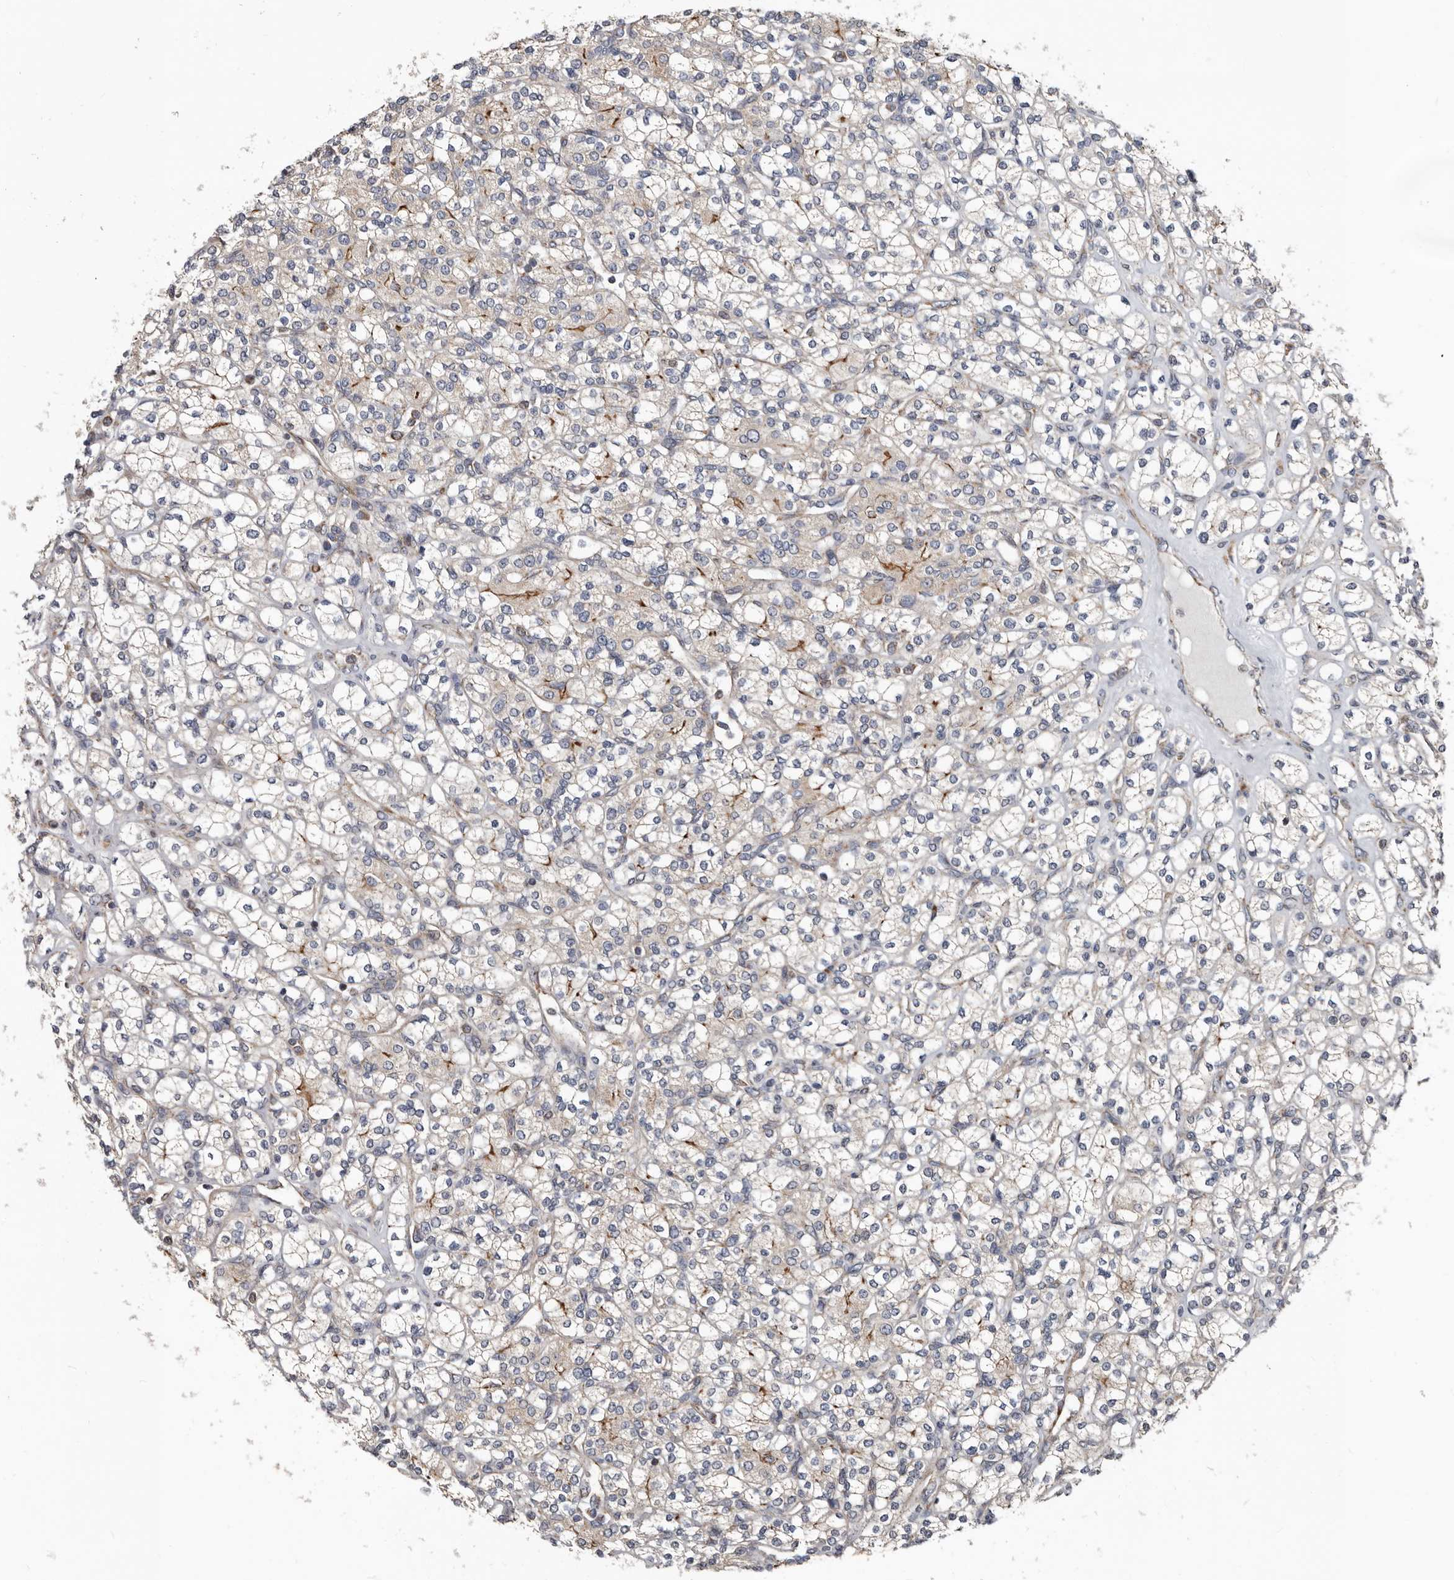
{"staining": {"intensity": "weak", "quantity": "<25%", "location": "cytoplasmic/membranous"}, "tissue": "renal cancer", "cell_type": "Tumor cells", "image_type": "cancer", "snomed": [{"axis": "morphology", "description": "Adenocarcinoma, NOS"}, {"axis": "topography", "description": "Kidney"}], "caption": "Photomicrograph shows no significant protein expression in tumor cells of renal adenocarcinoma. (DAB (3,3'-diaminobenzidine) immunohistochemistry (IHC) with hematoxylin counter stain).", "gene": "MRPL18", "patient": {"sex": "male", "age": 77}}